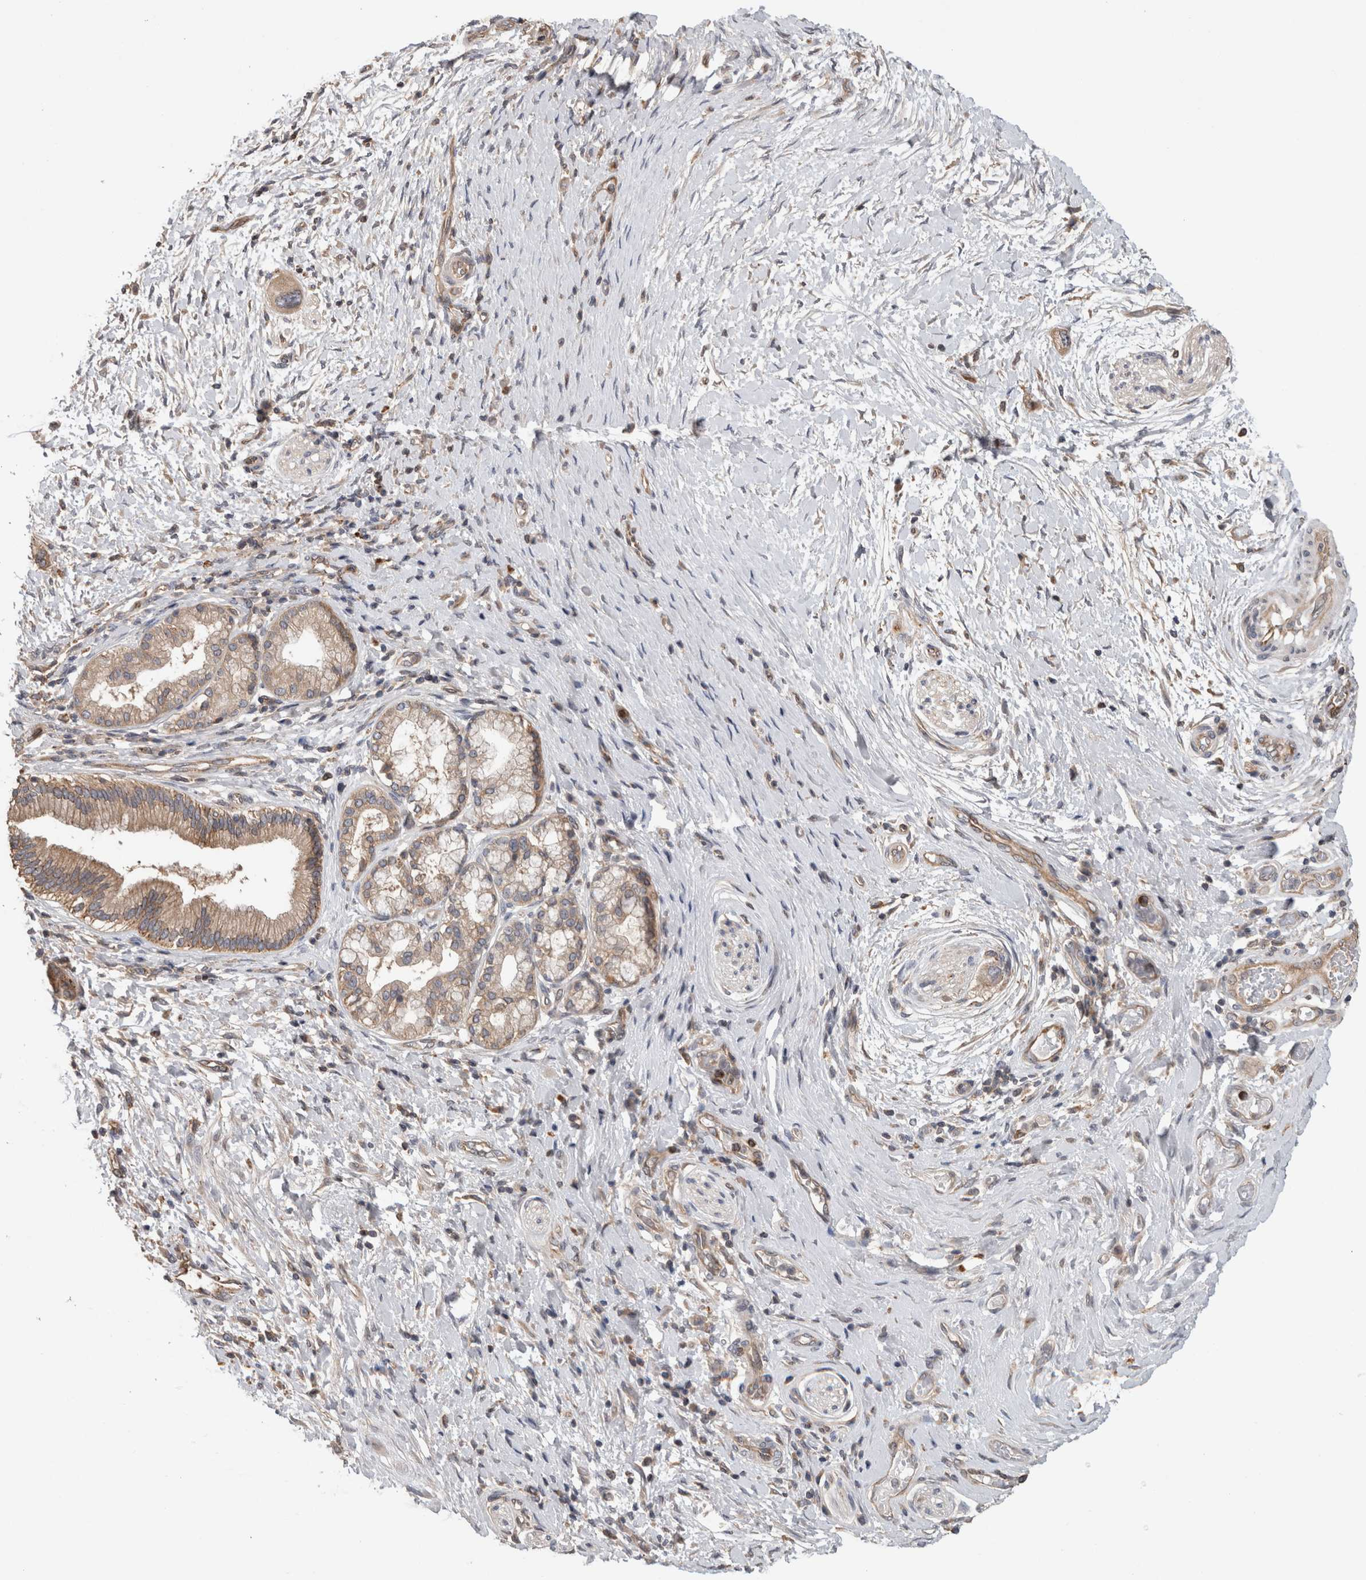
{"staining": {"intensity": "weak", "quantity": ">75%", "location": "cytoplasmic/membranous"}, "tissue": "pancreatic cancer", "cell_type": "Tumor cells", "image_type": "cancer", "snomed": [{"axis": "morphology", "description": "Adenocarcinoma, NOS"}, {"axis": "topography", "description": "Pancreas"}], "caption": "Protein staining shows weak cytoplasmic/membranous positivity in about >75% of tumor cells in pancreatic cancer (adenocarcinoma).", "gene": "TARBP1", "patient": {"sex": "male", "age": 58}}